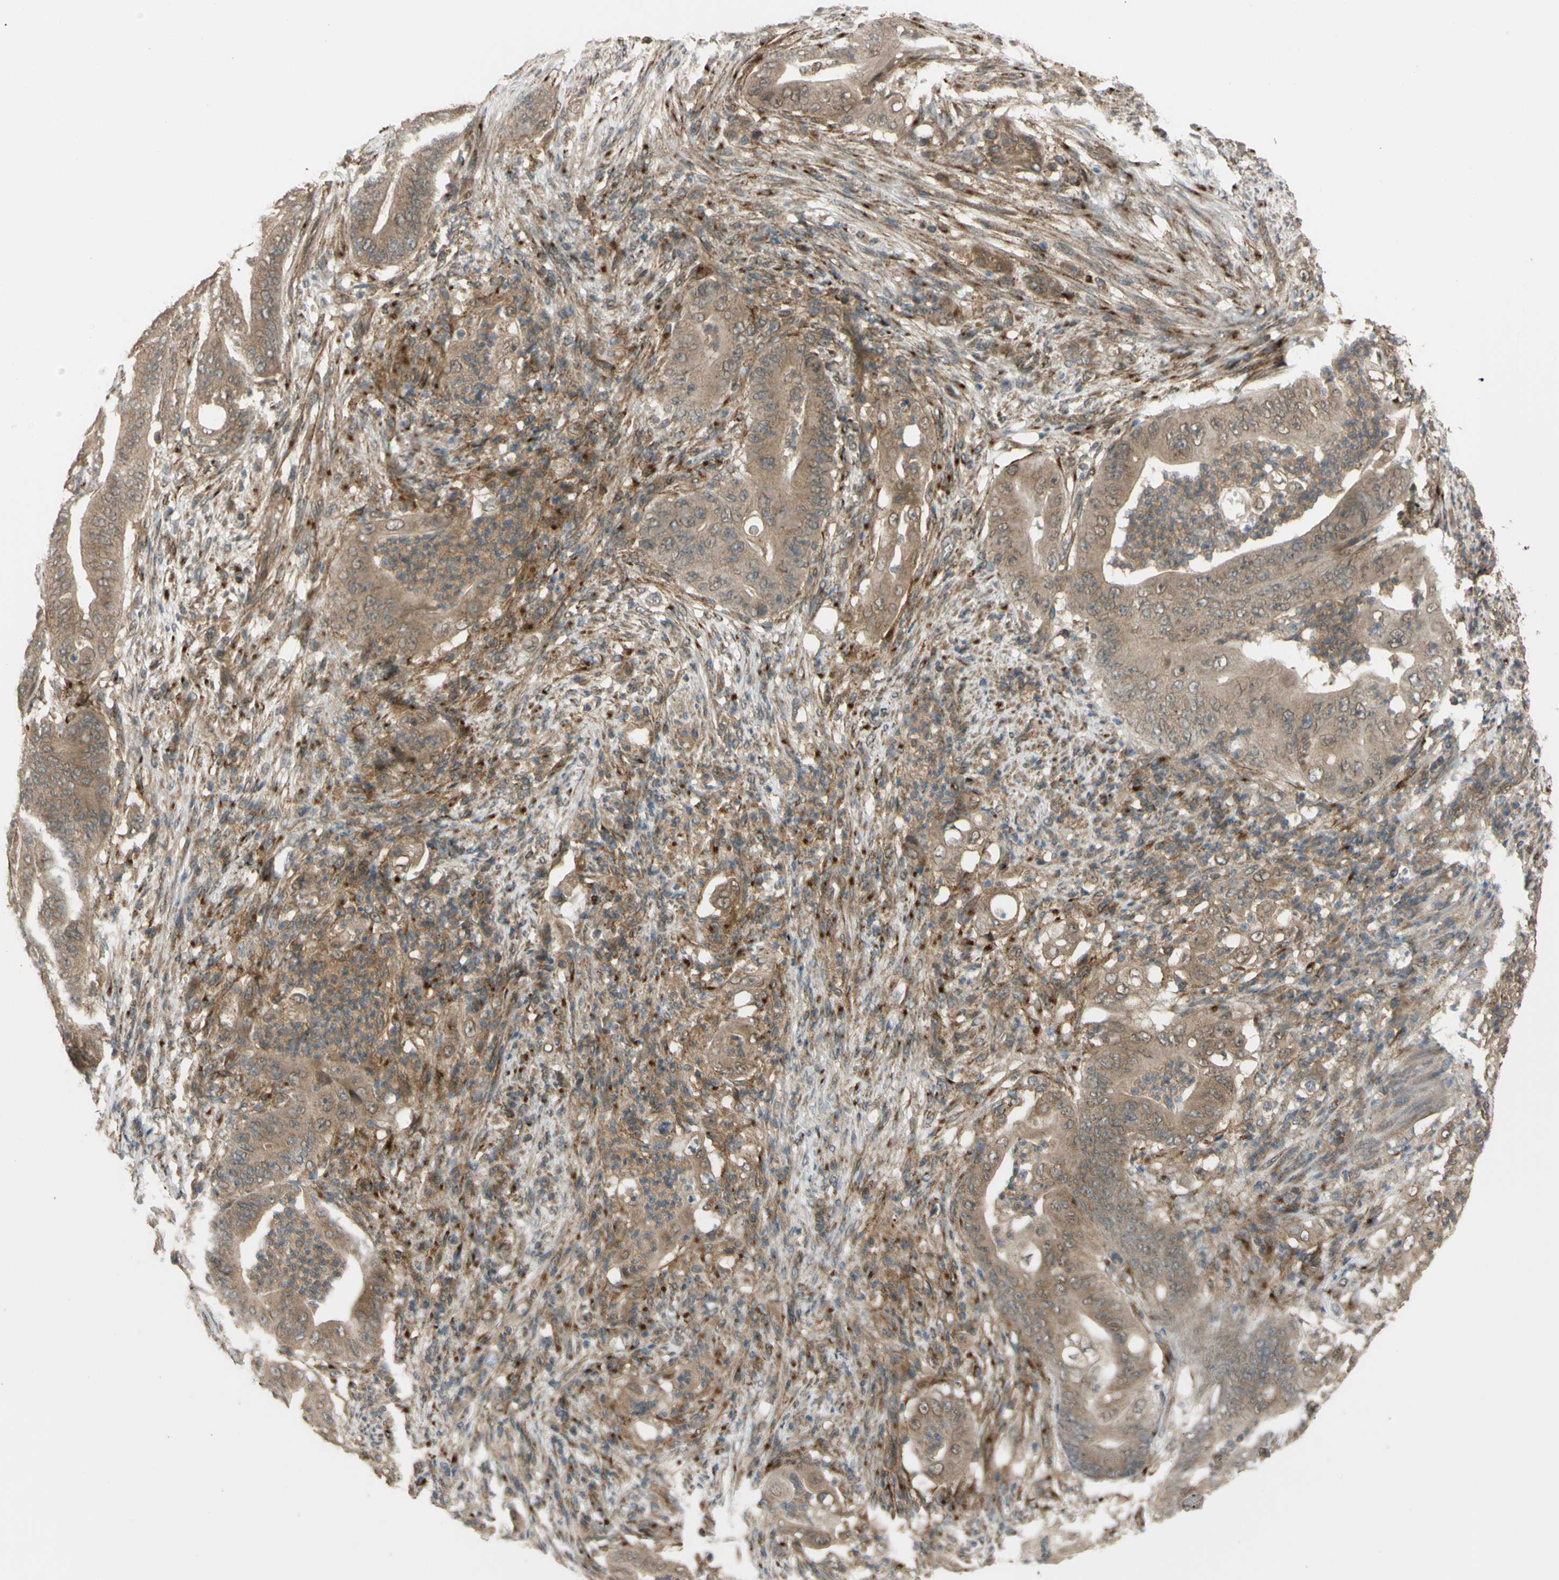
{"staining": {"intensity": "moderate", "quantity": ">75%", "location": "cytoplasmic/membranous"}, "tissue": "stomach cancer", "cell_type": "Tumor cells", "image_type": "cancer", "snomed": [{"axis": "morphology", "description": "Adenocarcinoma, NOS"}, {"axis": "topography", "description": "Stomach"}], "caption": "An image of adenocarcinoma (stomach) stained for a protein reveals moderate cytoplasmic/membranous brown staining in tumor cells.", "gene": "FLII", "patient": {"sex": "female", "age": 73}}